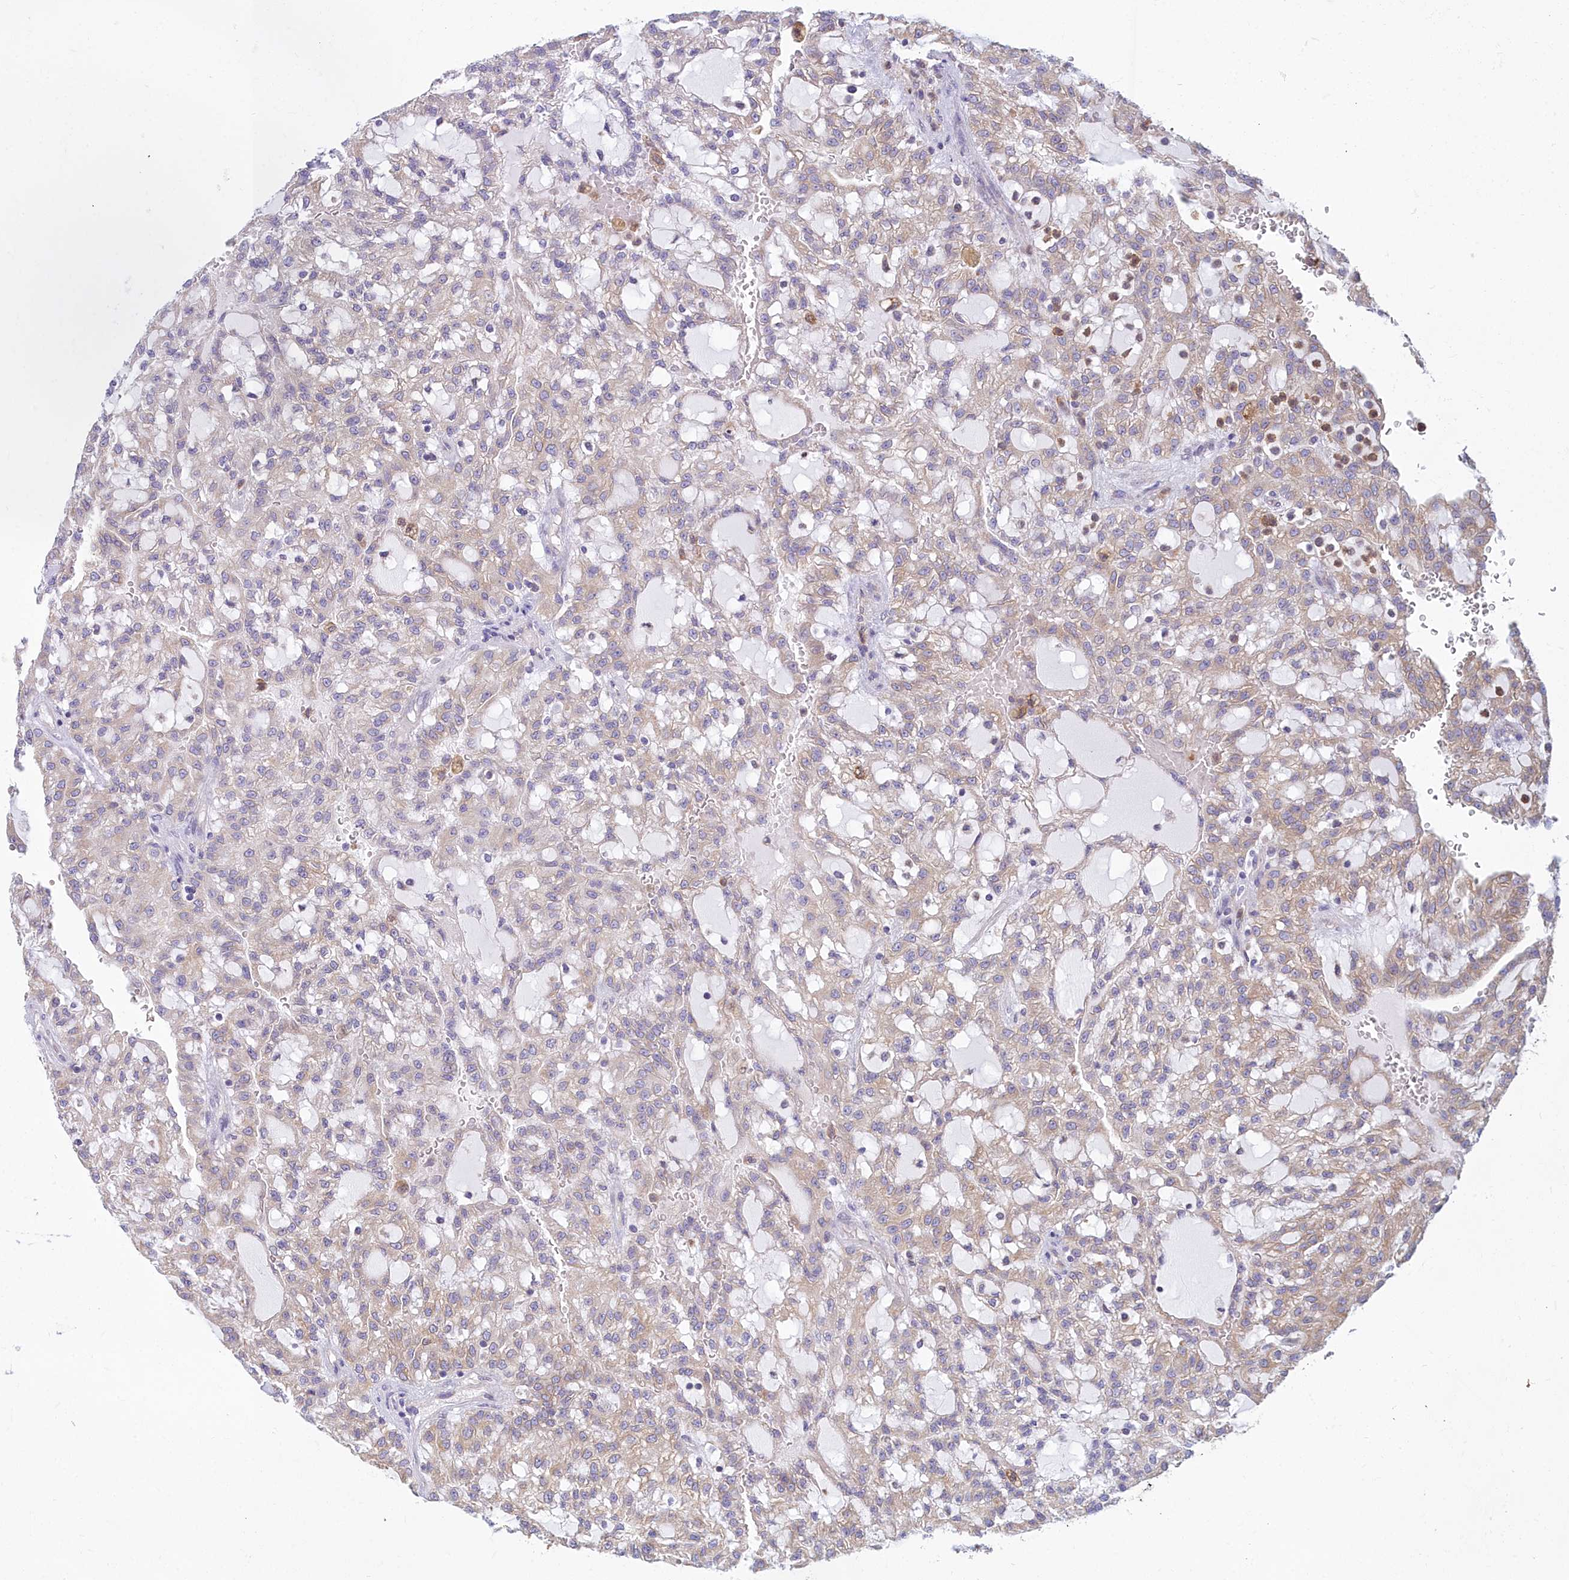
{"staining": {"intensity": "weak", "quantity": "<25%", "location": "cytoplasmic/membranous"}, "tissue": "renal cancer", "cell_type": "Tumor cells", "image_type": "cancer", "snomed": [{"axis": "morphology", "description": "Adenocarcinoma, NOS"}, {"axis": "topography", "description": "Kidney"}], "caption": "Immunohistochemical staining of renal cancer demonstrates no significant positivity in tumor cells.", "gene": "HM13", "patient": {"sex": "male", "age": 63}}